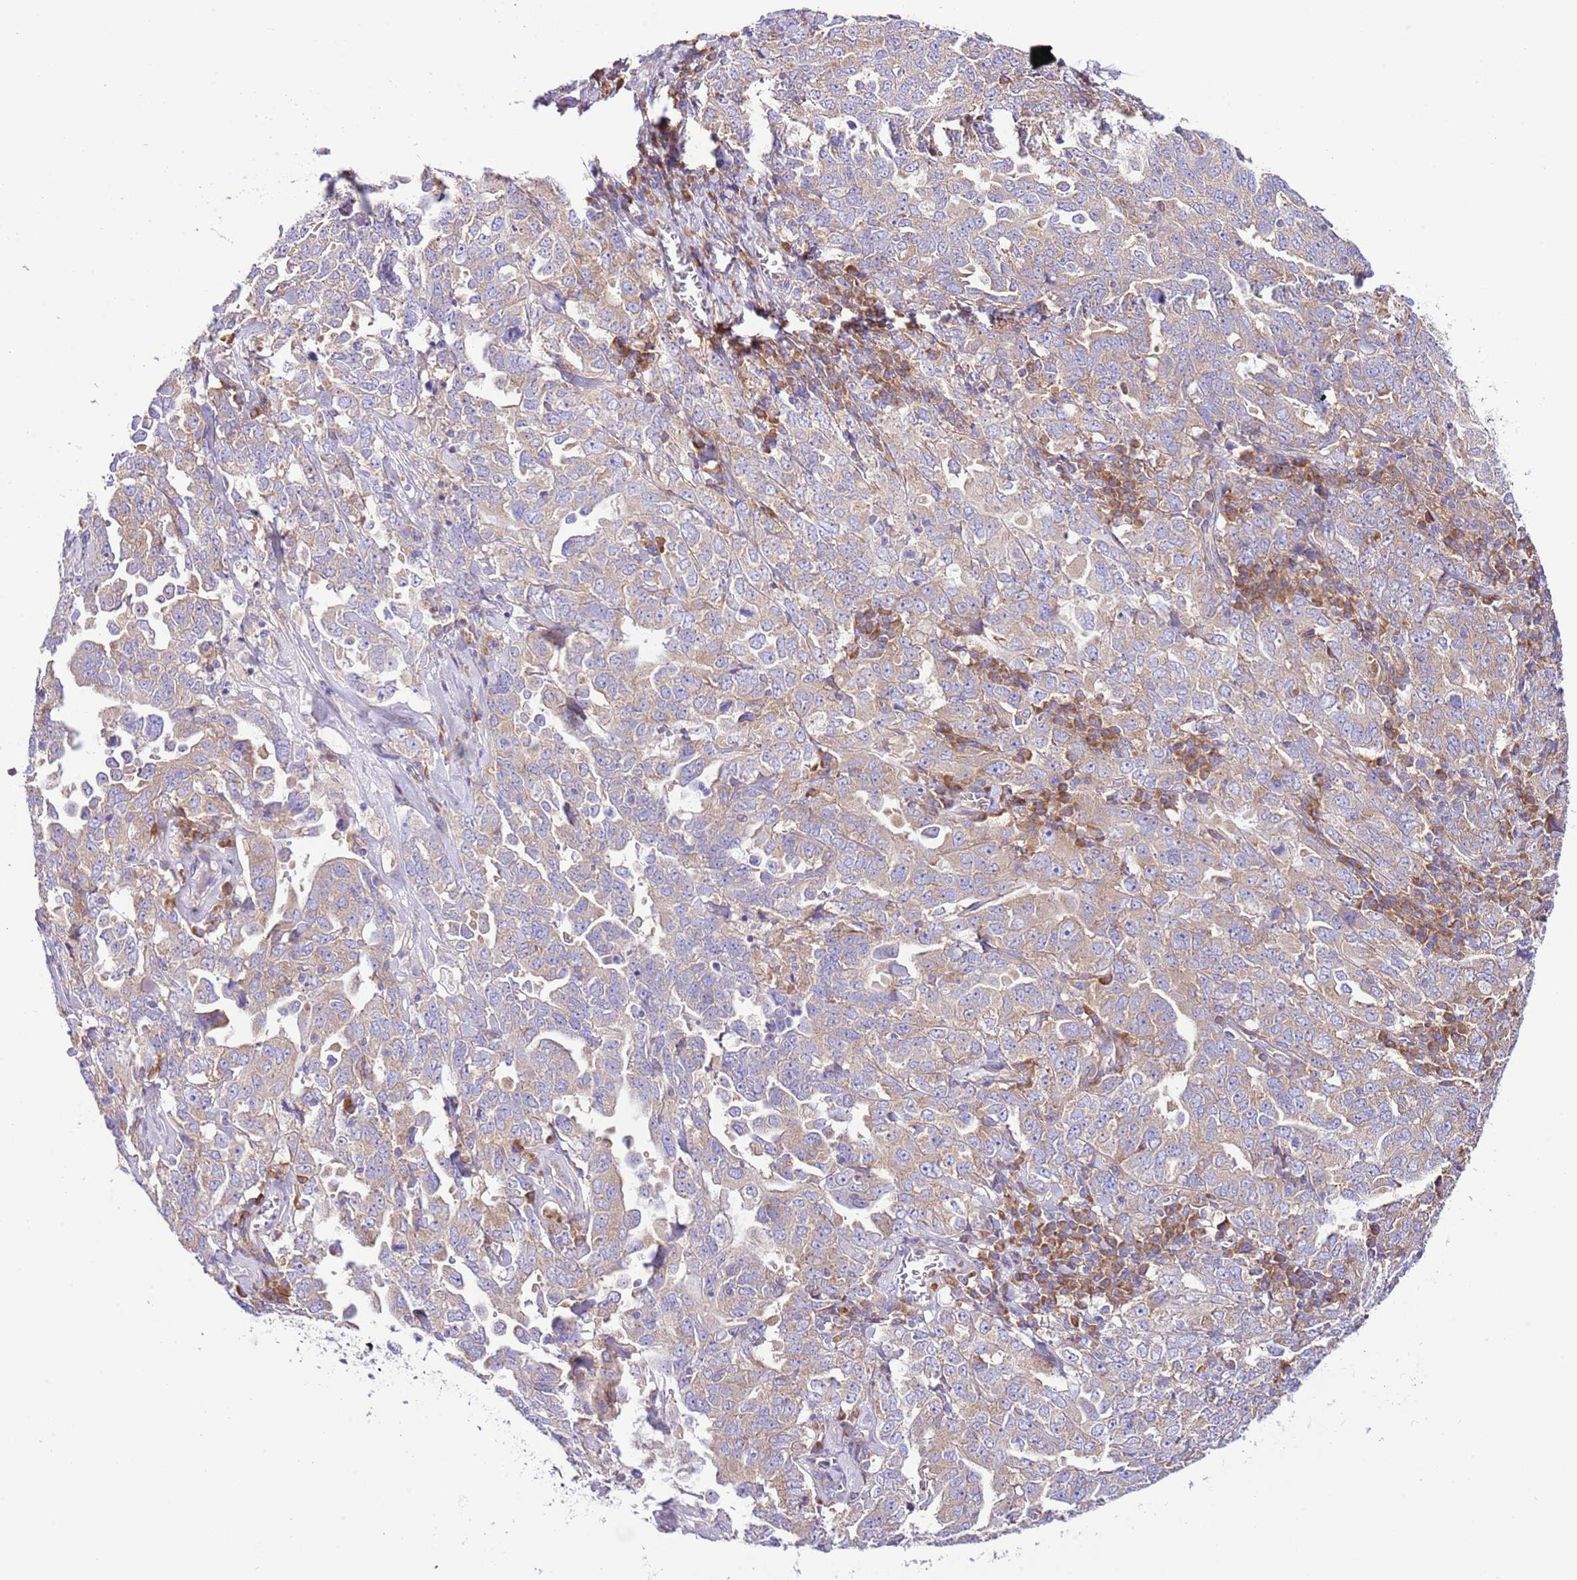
{"staining": {"intensity": "weak", "quantity": ">75%", "location": "cytoplasmic/membranous"}, "tissue": "ovarian cancer", "cell_type": "Tumor cells", "image_type": "cancer", "snomed": [{"axis": "morphology", "description": "Carcinoma, endometroid"}, {"axis": "topography", "description": "Ovary"}], "caption": "Tumor cells display low levels of weak cytoplasmic/membranous positivity in approximately >75% of cells in human ovarian cancer.", "gene": "RPS10", "patient": {"sex": "female", "age": 62}}